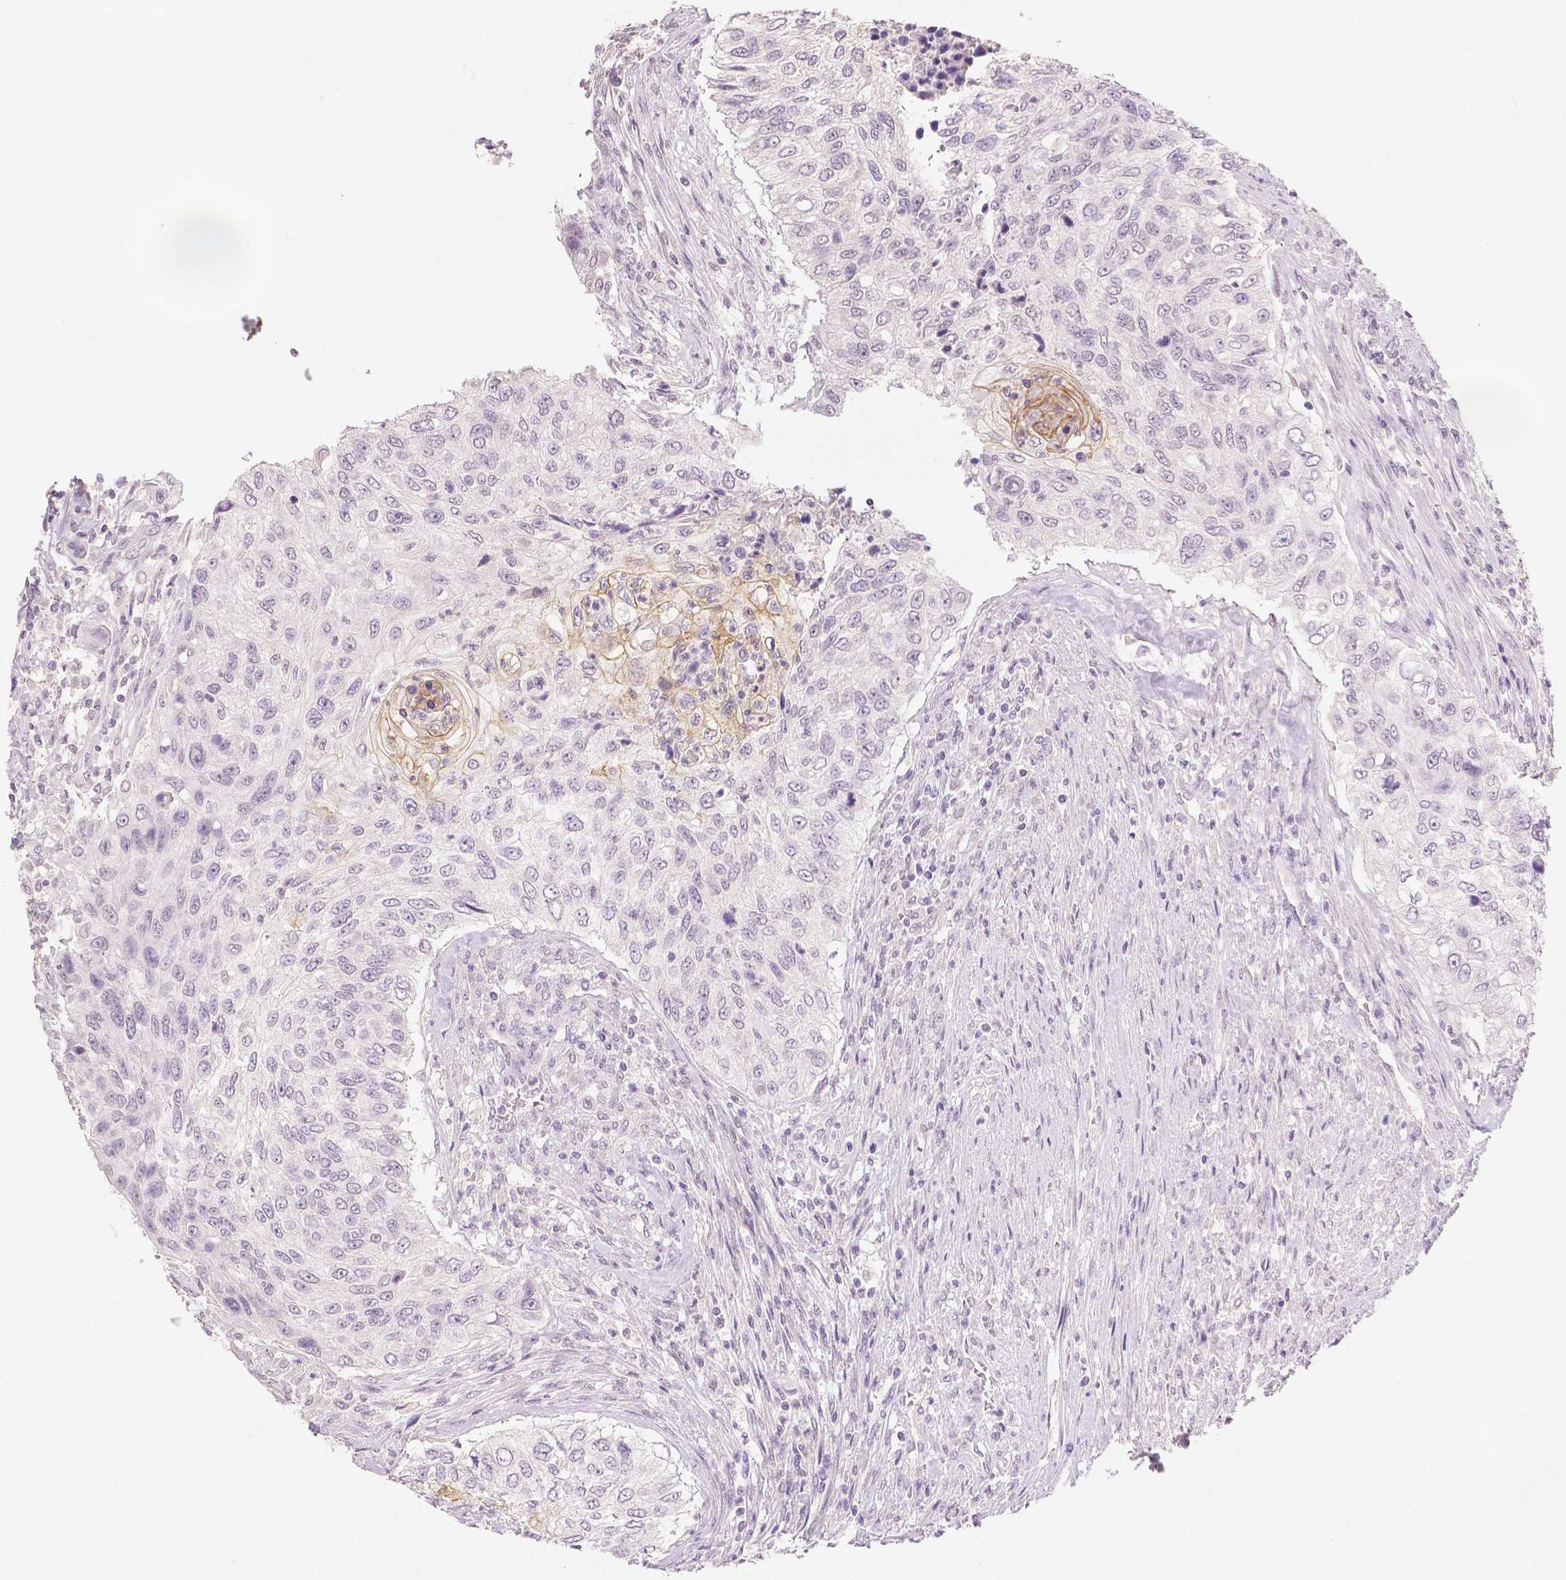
{"staining": {"intensity": "moderate", "quantity": "<25%", "location": "cytoplasmic/membranous"}, "tissue": "urothelial cancer", "cell_type": "Tumor cells", "image_type": "cancer", "snomed": [{"axis": "morphology", "description": "Urothelial carcinoma, High grade"}, {"axis": "topography", "description": "Urinary bladder"}], "caption": "Urothelial carcinoma (high-grade) stained with a protein marker shows moderate staining in tumor cells.", "gene": "TGM1", "patient": {"sex": "female", "age": 60}}